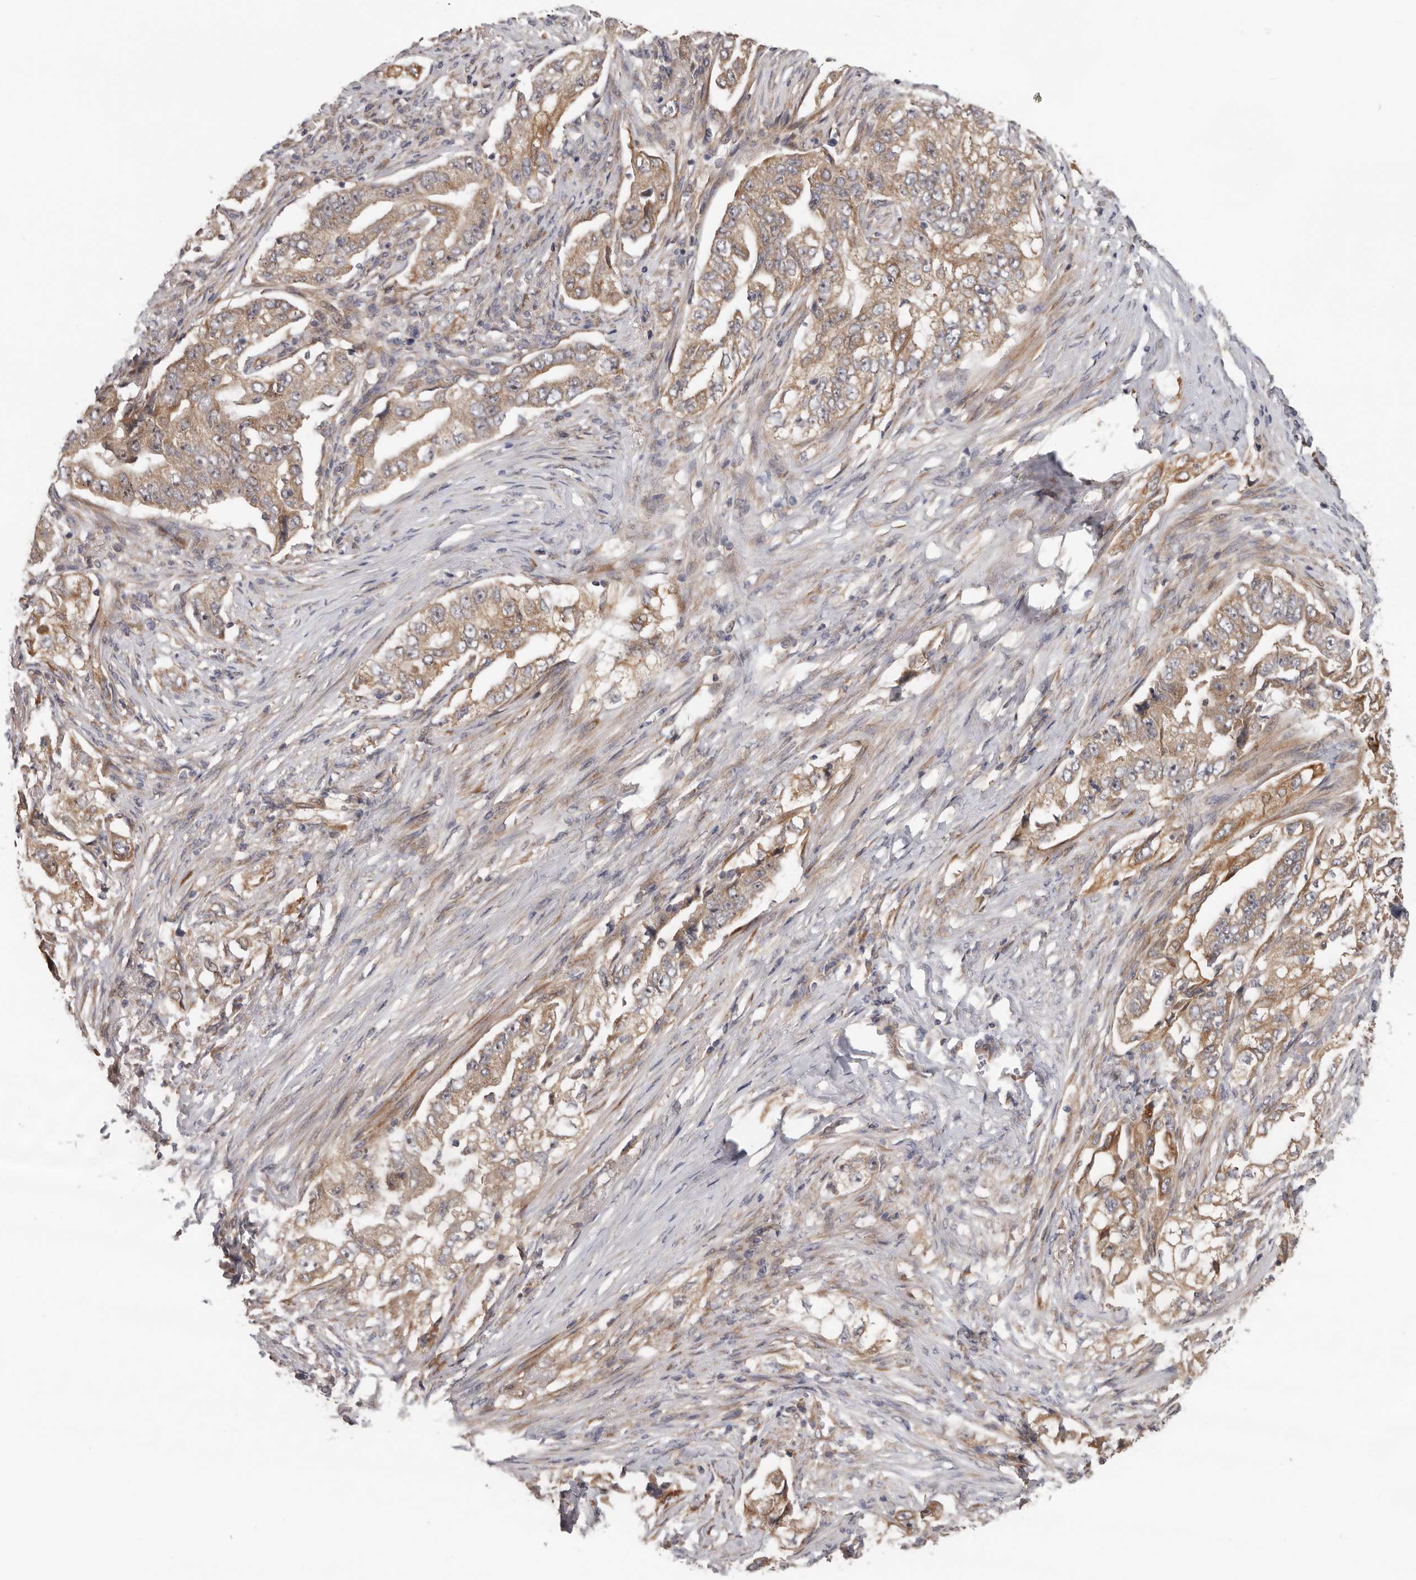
{"staining": {"intensity": "moderate", "quantity": ">75%", "location": "cytoplasmic/membranous"}, "tissue": "lung cancer", "cell_type": "Tumor cells", "image_type": "cancer", "snomed": [{"axis": "morphology", "description": "Adenocarcinoma, NOS"}, {"axis": "topography", "description": "Lung"}], "caption": "A brown stain labels moderate cytoplasmic/membranous expression of a protein in lung cancer (adenocarcinoma) tumor cells.", "gene": "HINT3", "patient": {"sex": "female", "age": 51}}